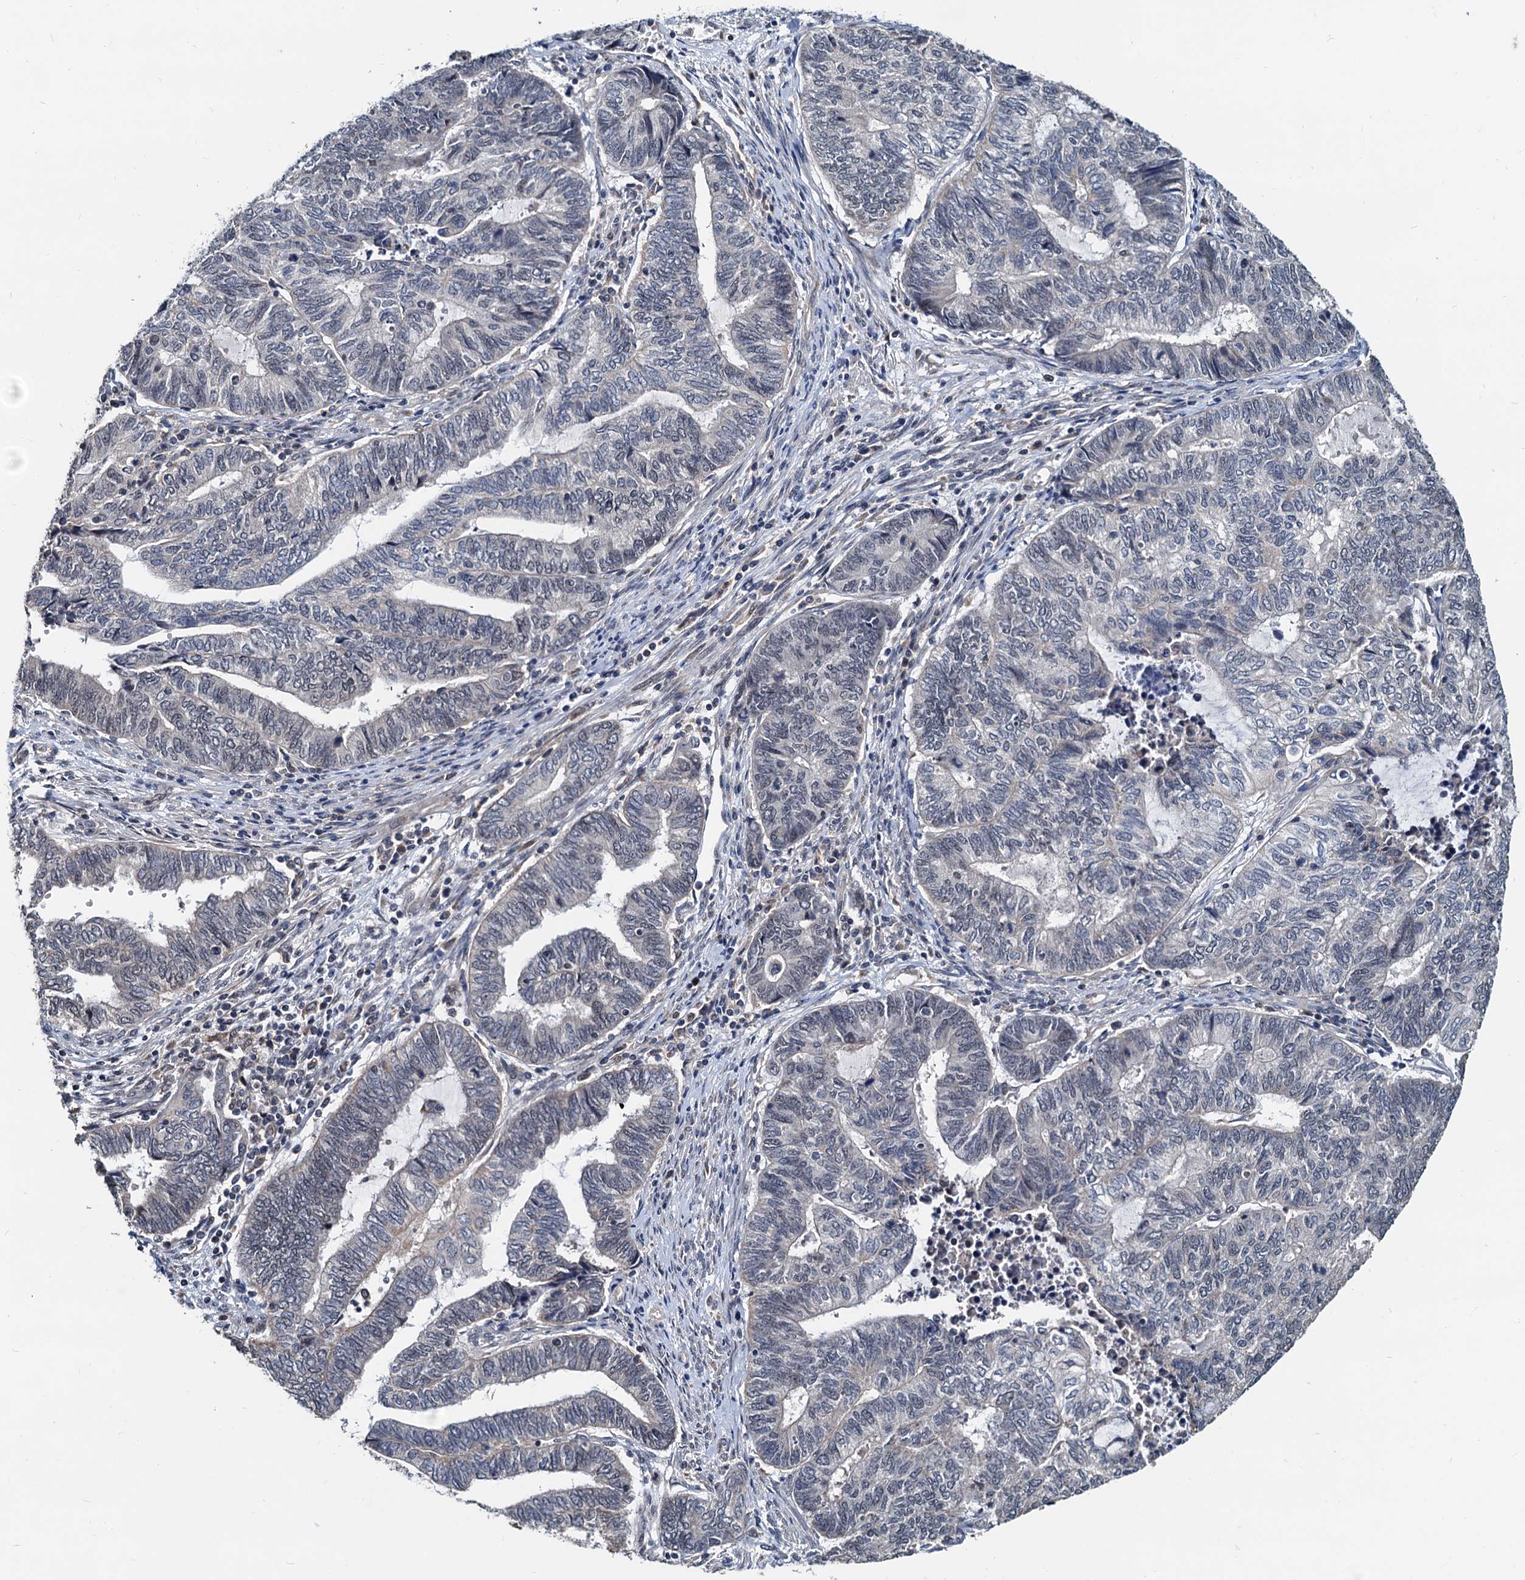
{"staining": {"intensity": "negative", "quantity": "none", "location": "none"}, "tissue": "endometrial cancer", "cell_type": "Tumor cells", "image_type": "cancer", "snomed": [{"axis": "morphology", "description": "Adenocarcinoma, NOS"}, {"axis": "topography", "description": "Uterus"}, {"axis": "topography", "description": "Endometrium"}], "caption": "High magnification brightfield microscopy of endometrial cancer stained with DAB (3,3'-diaminobenzidine) (brown) and counterstained with hematoxylin (blue): tumor cells show no significant positivity.", "gene": "MCMBP", "patient": {"sex": "female", "age": 70}}